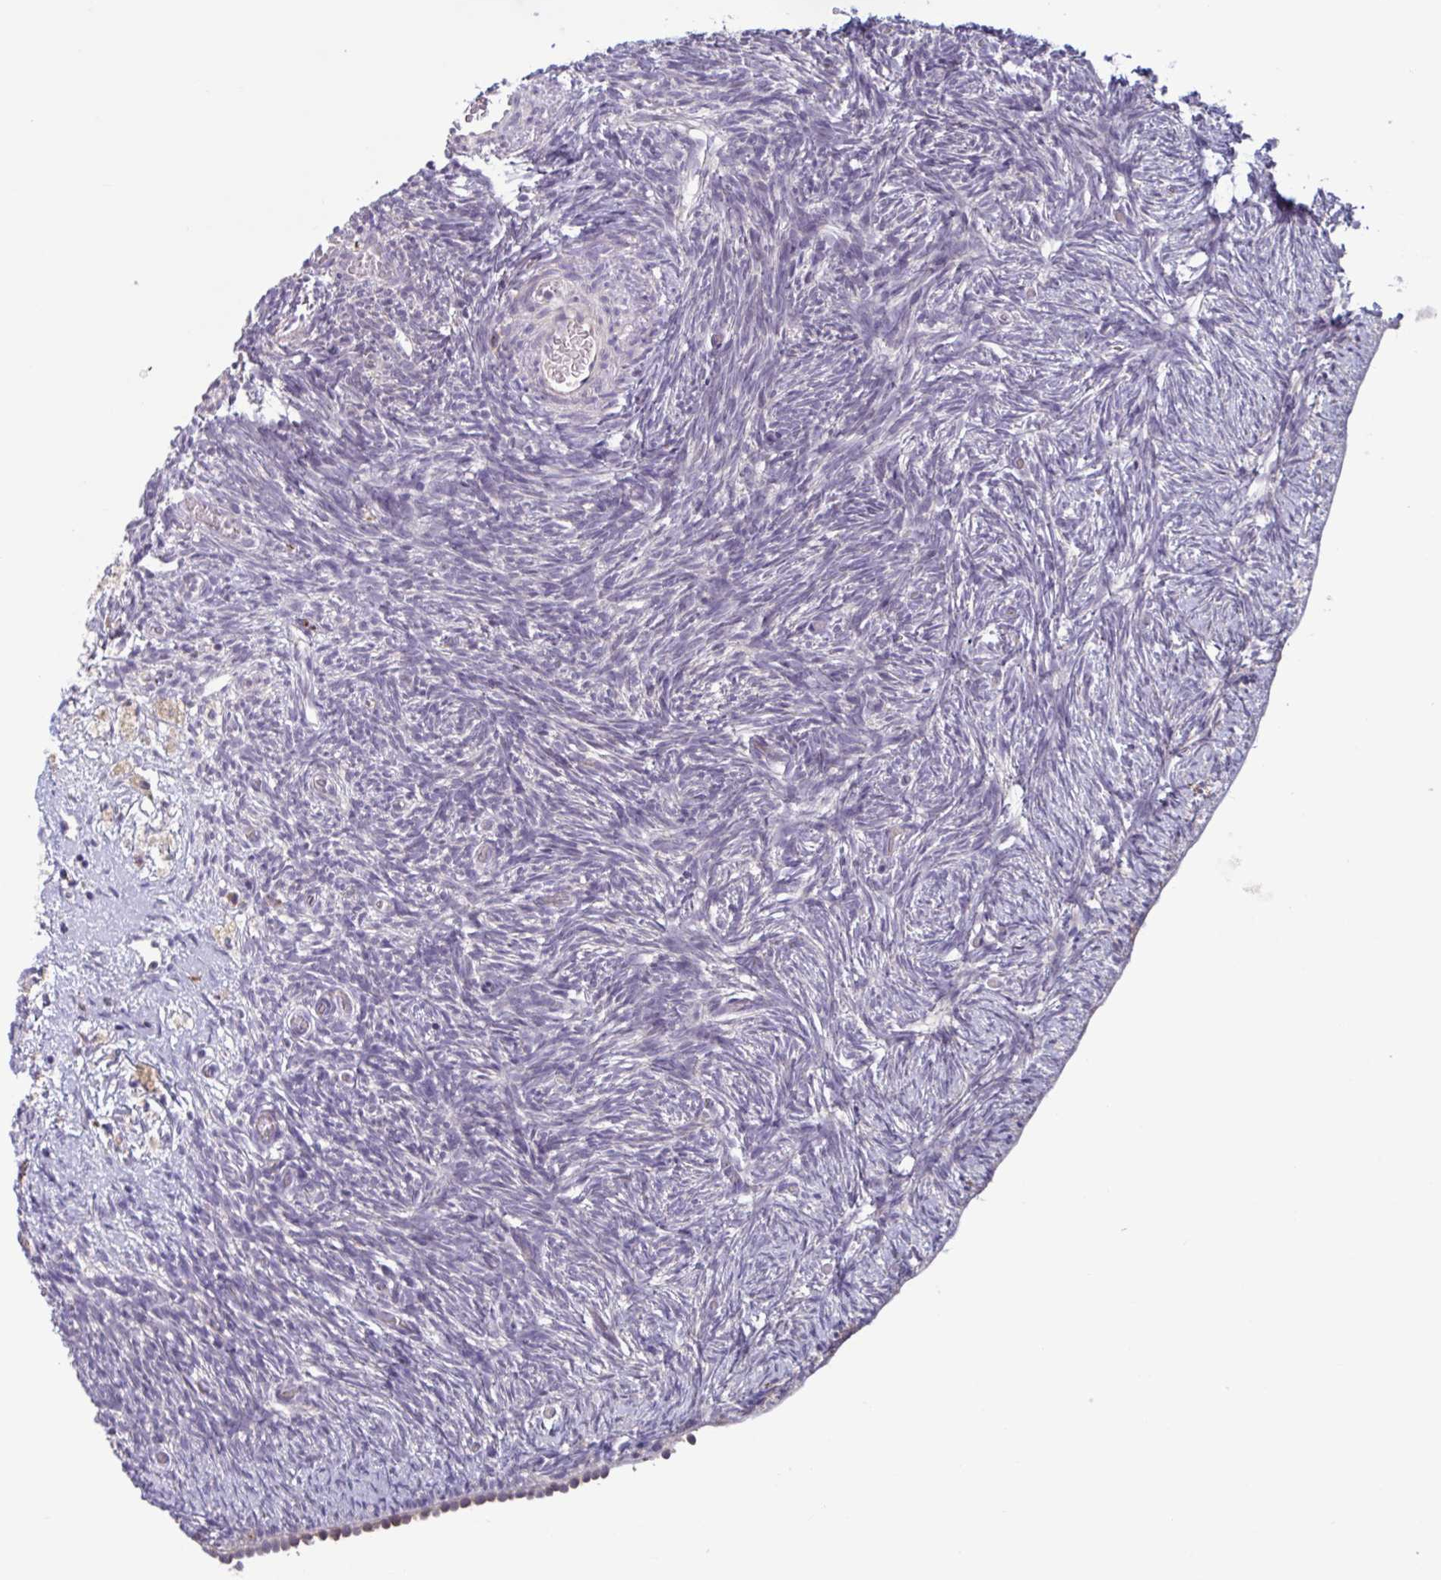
{"staining": {"intensity": "weak", "quantity": ">75%", "location": "cytoplasmic/membranous"}, "tissue": "ovary", "cell_type": "Follicle cells", "image_type": "normal", "snomed": [{"axis": "morphology", "description": "Normal tissue, NOS"}, {"axis": "topography", "description": "Ovary"}], "caption": "A high-resolution image shows immunohistochemistry staining of normal ovary, which displays weak cytoplasmic/membranous expression in about >75% of follicle cells.", "gene": "CD1E", "patient": {"sex": "female", "age": 39}}